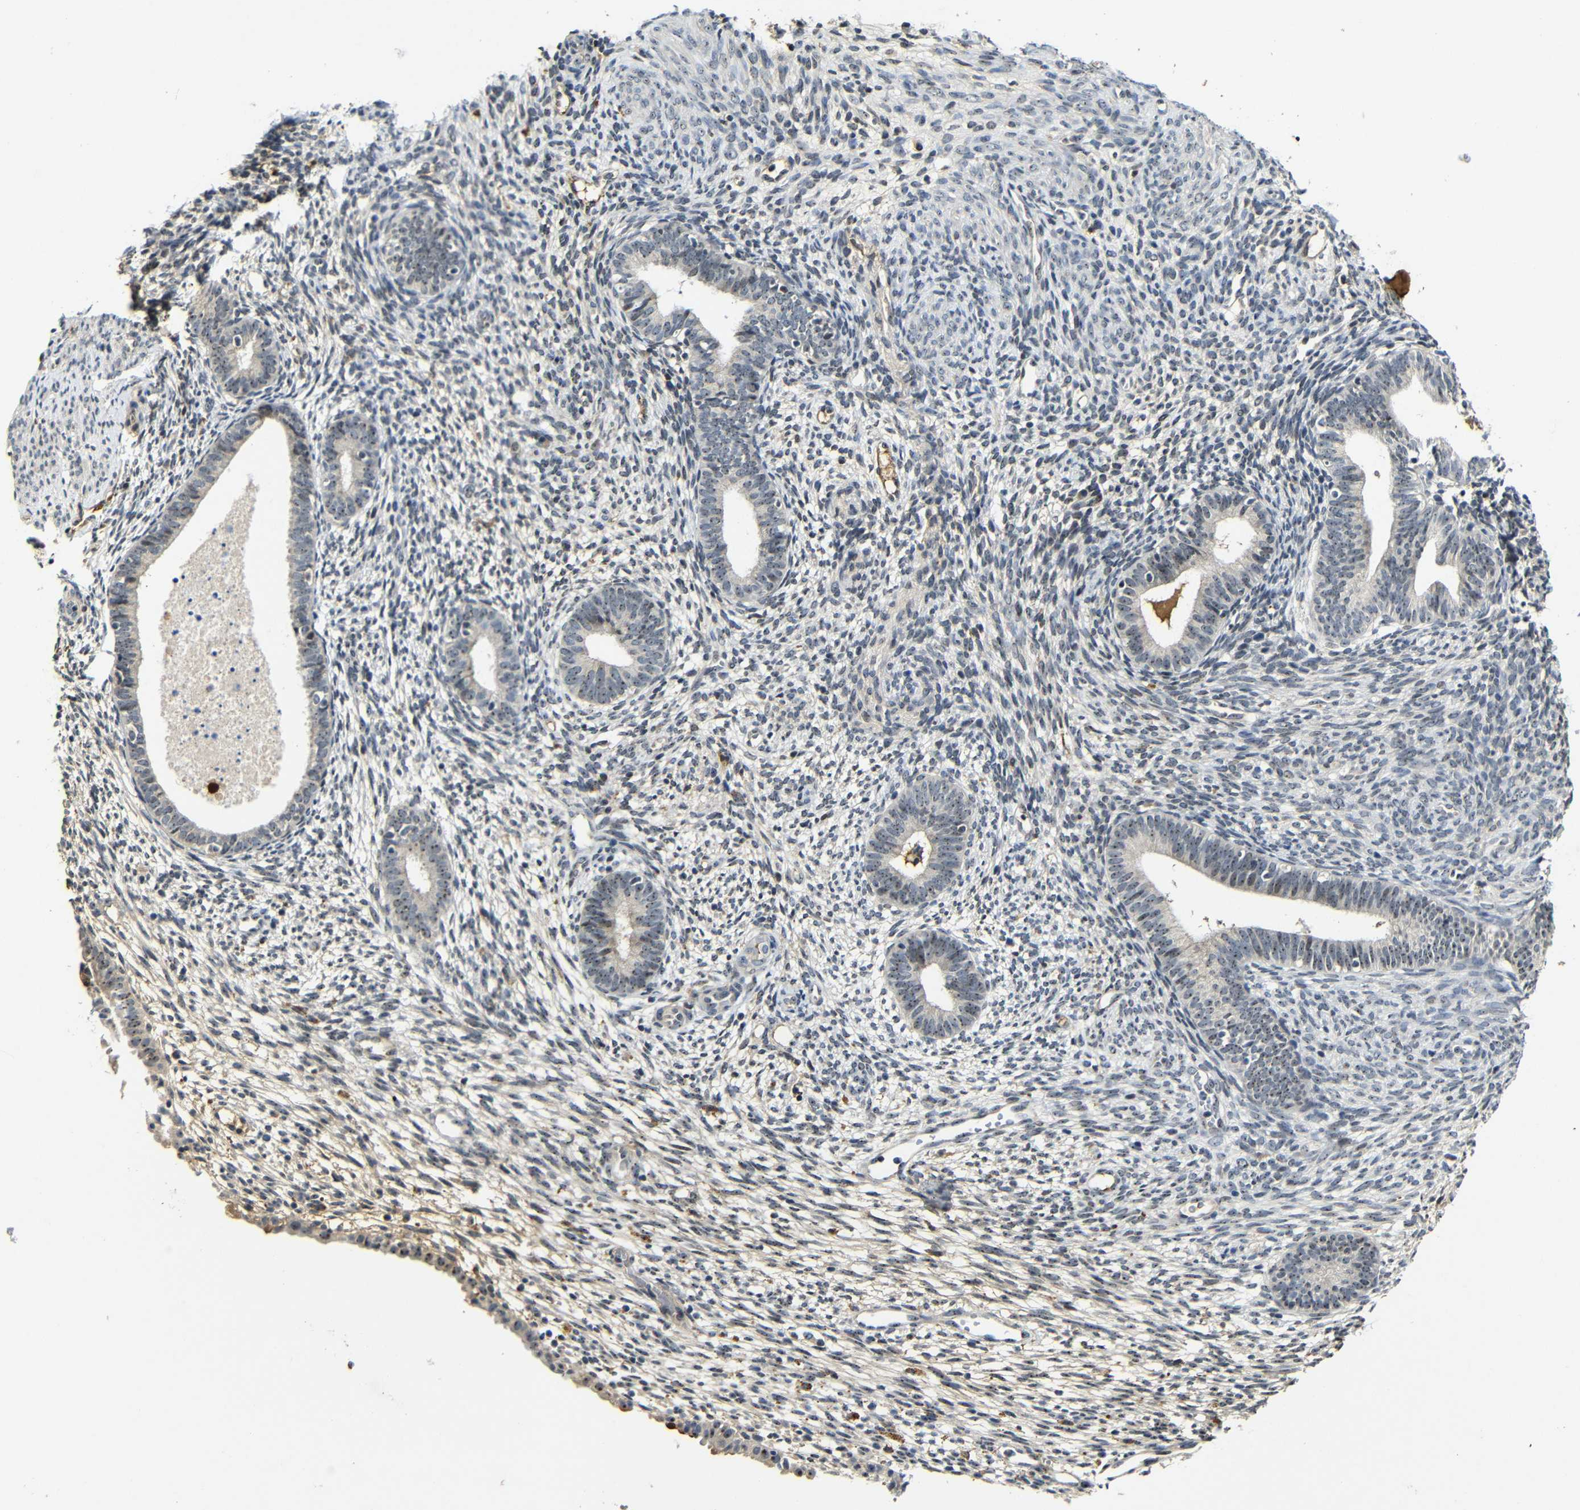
{"staining": {"intensity": "negative", "quantity": "none", "location": "none"}, "tissue": "endometrium", "cell_type": "Cells in endometrial stroma", "image_type": "normal", "snomed": [{"axis": "morphology", "description": "Normal tissue, NOS"}, {"axis": "morphology", "description": "Adenocarcinoma, NOS"}, {"axis": "topography", "description": "Endometrium"}, {"axis": "topography", "description": "Ovary"}], "caption": "Immunohistochemistry of normal human endometrium reveals no expression in cells in endometrial stroma.", "gene": "MYC", "patient": {"sex": "female", "age": 68}}